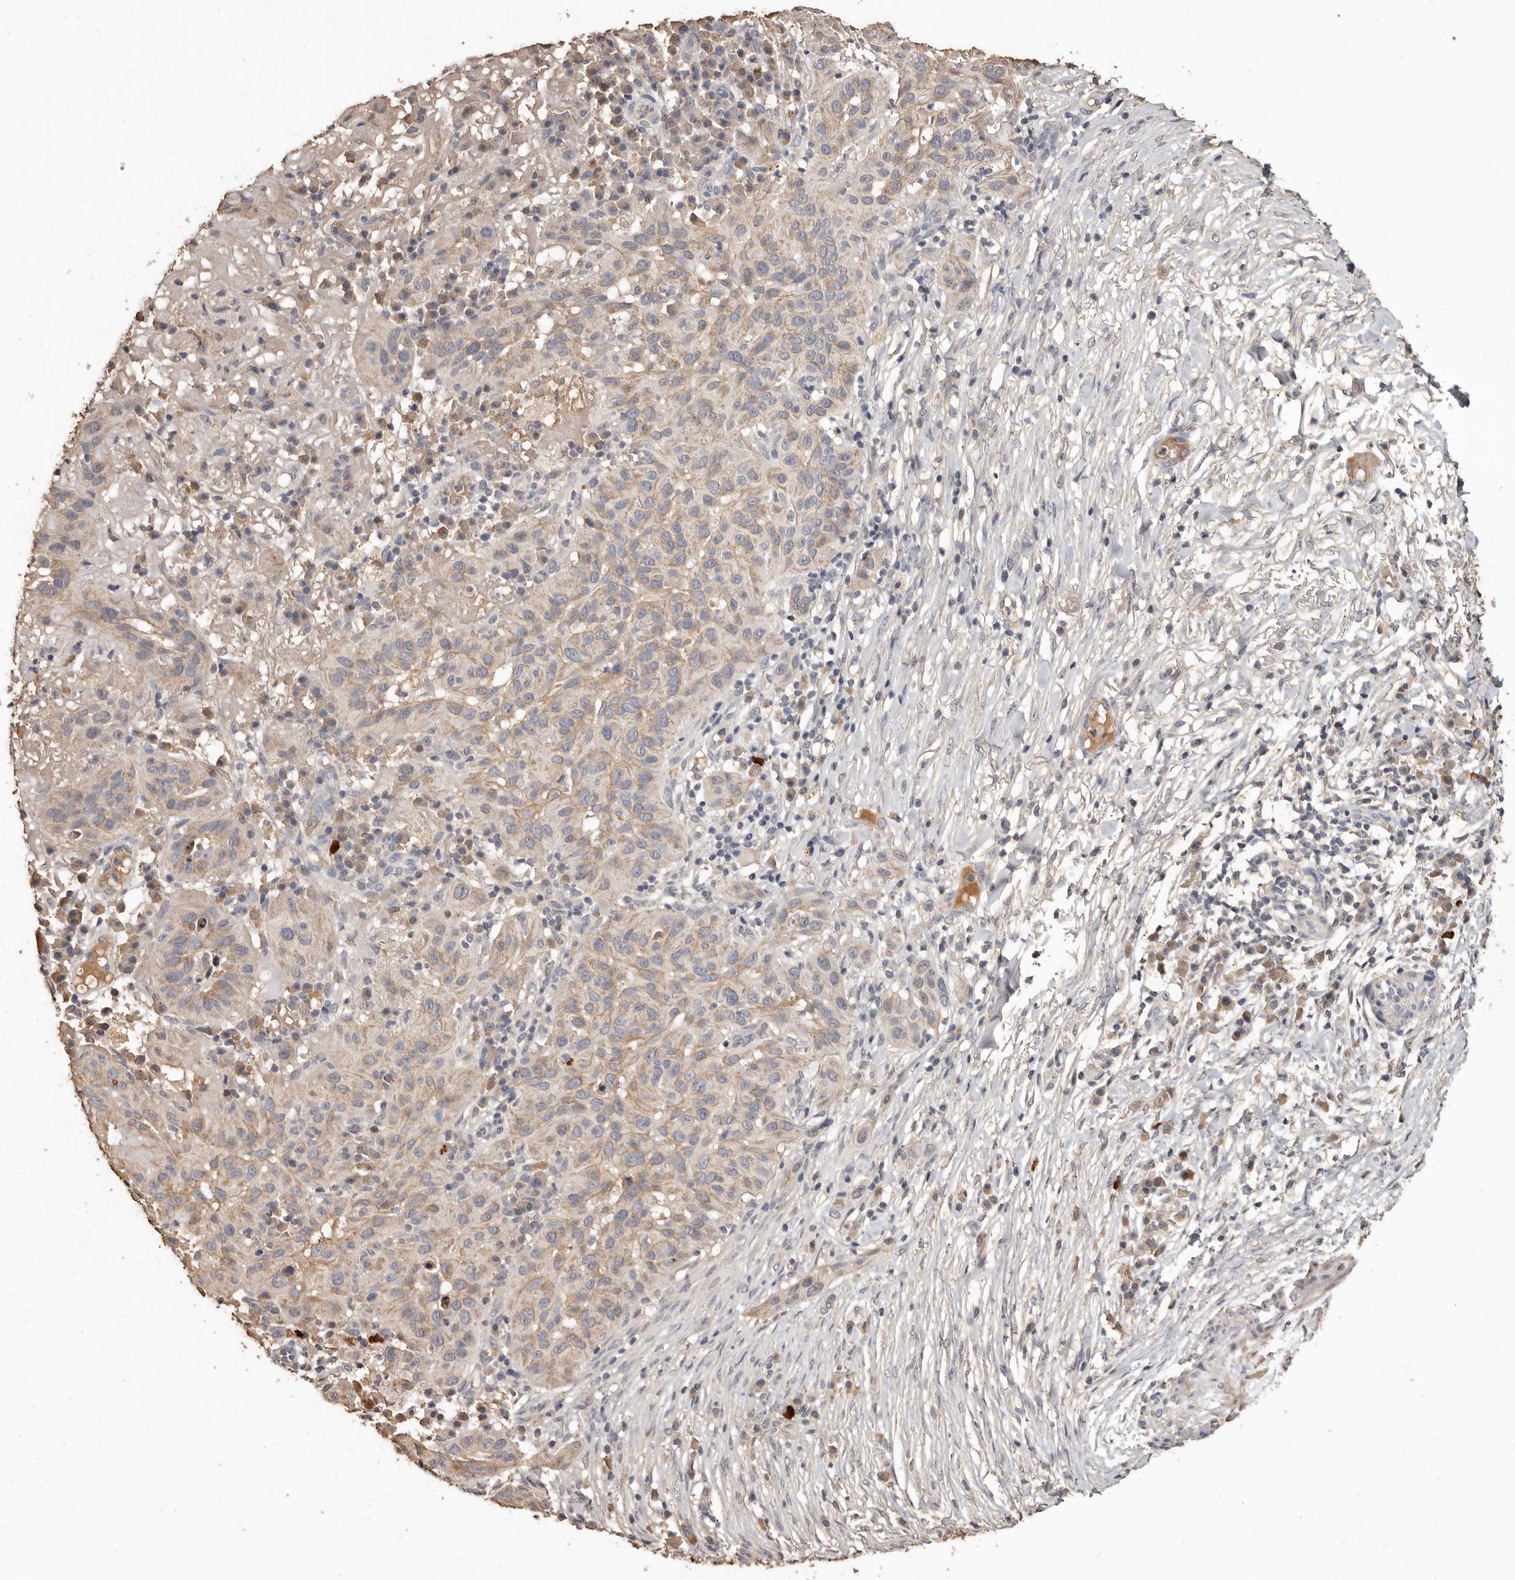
{"staining": {"intensity": "weak", "quantity": "25%-75%", "location": "cytoplasmic/membranous"}, "tissue": "skin cancer", "cell_type": "Tumor cells", "image_type": "cancer", "snomed": [{"axis": "morphology", "description": "Normal tissue, NOS"}, {"axis": "morphology", "description": "Squamous cell carcinoma, NOS"}, {"axis": "topography", "description": "Skin"}], "caption": "Squamous cell carcinoma (skin) tissue shows weak cytoplasmic/membranous expression in approximately 25%-75% of tumor cells", "gene": "INAVA", "patient": {"sex": "female", "age": 96}}